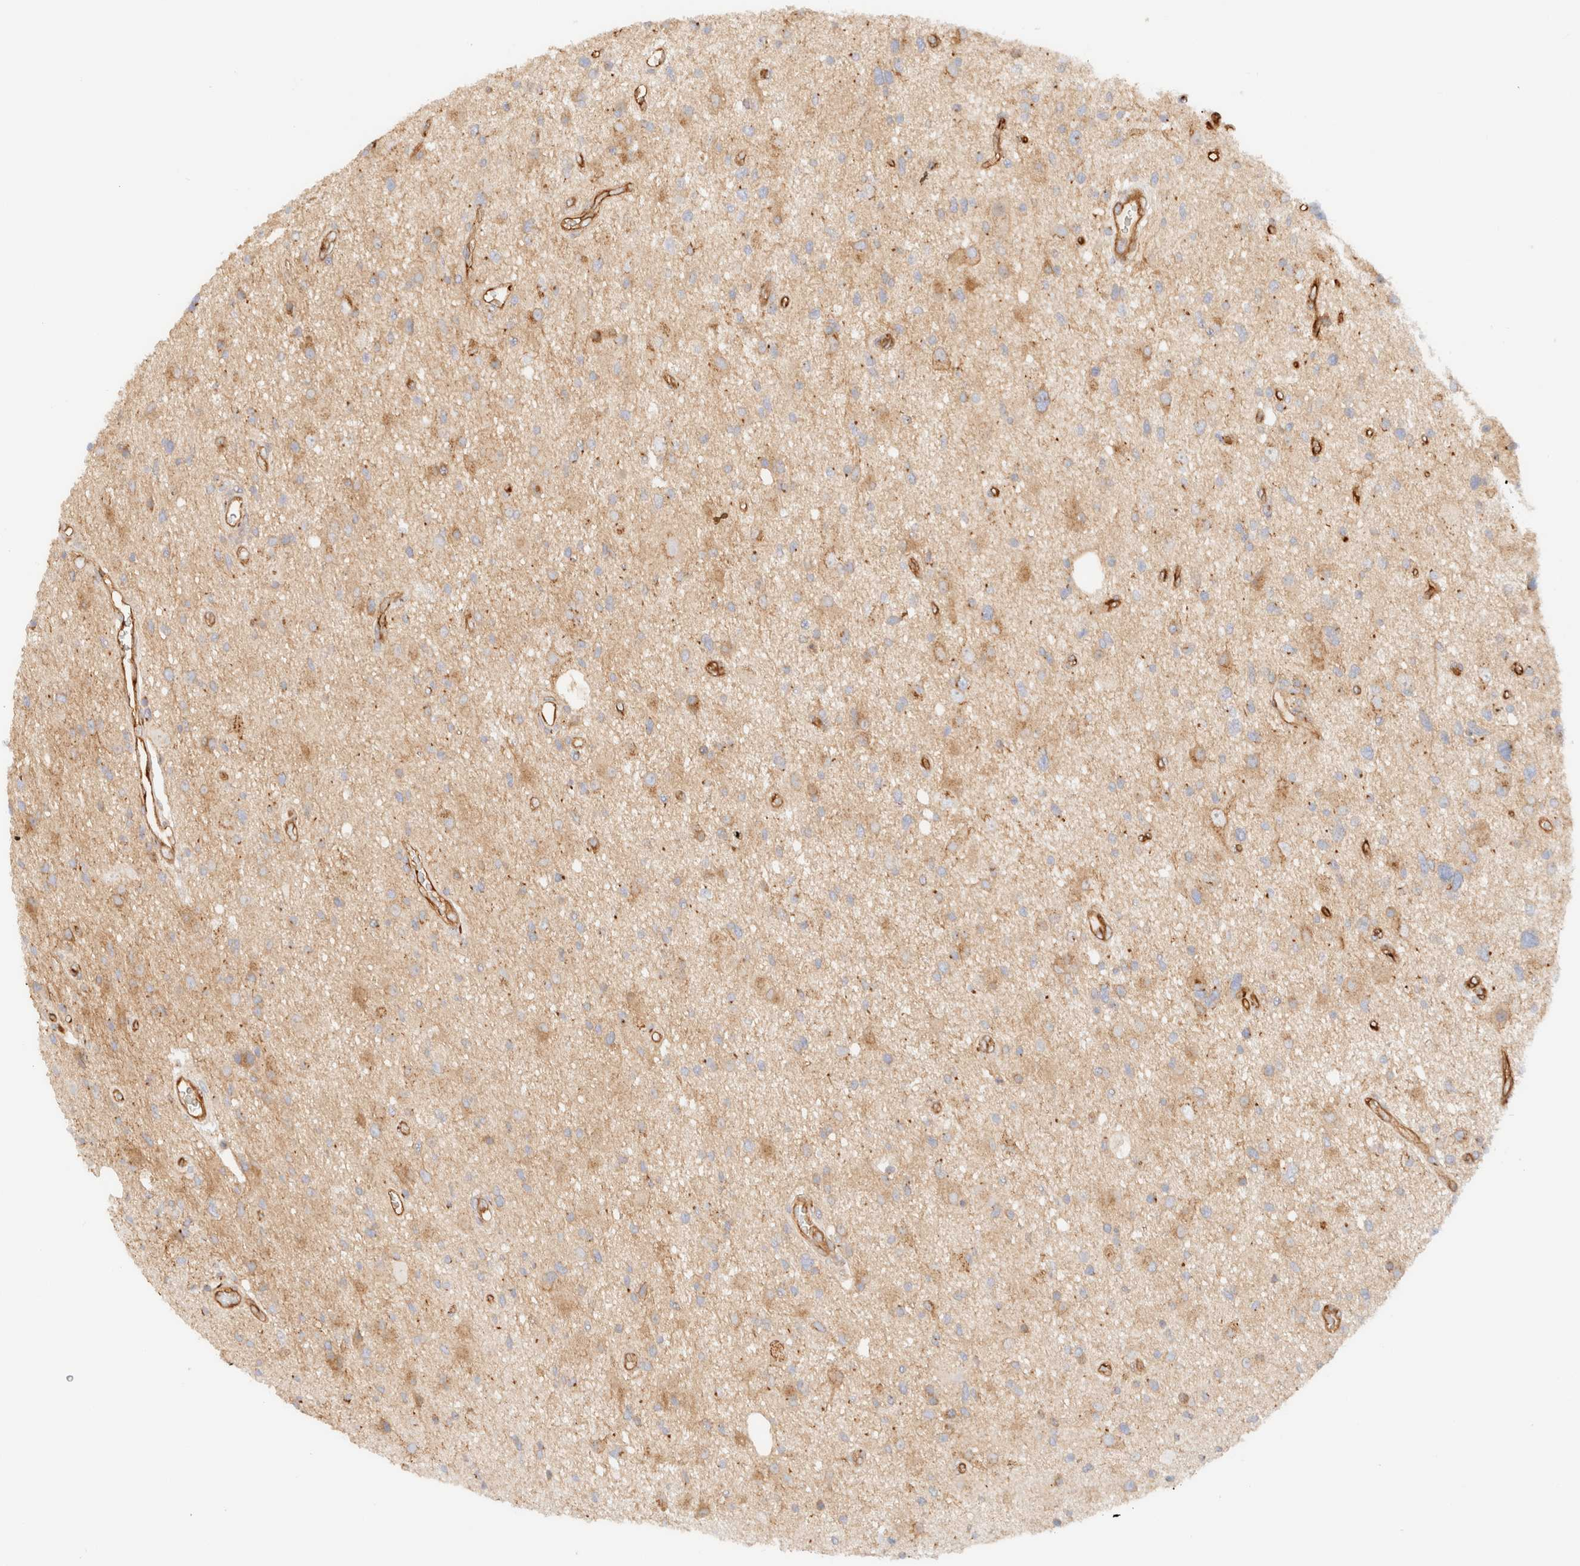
{"staining": {"intensity": "weak", "quantity": "<25%", "location": "cytoplasmic/membranous"}, "tissue": "glioma", "cell_type": "Tumor cells", "image_type": "cancer", "snomed": [{"axis": "morphology", "description": "Glioma, malignant, High grade"}, {"axis": "topography", "description": "Brain"}], "caption": "Protein analysis of high-grade glioma (malignant) reveals no significant expression in tumor cells.", "gene": "MYO10", "patient": {"sex": "male", "age": 33}}